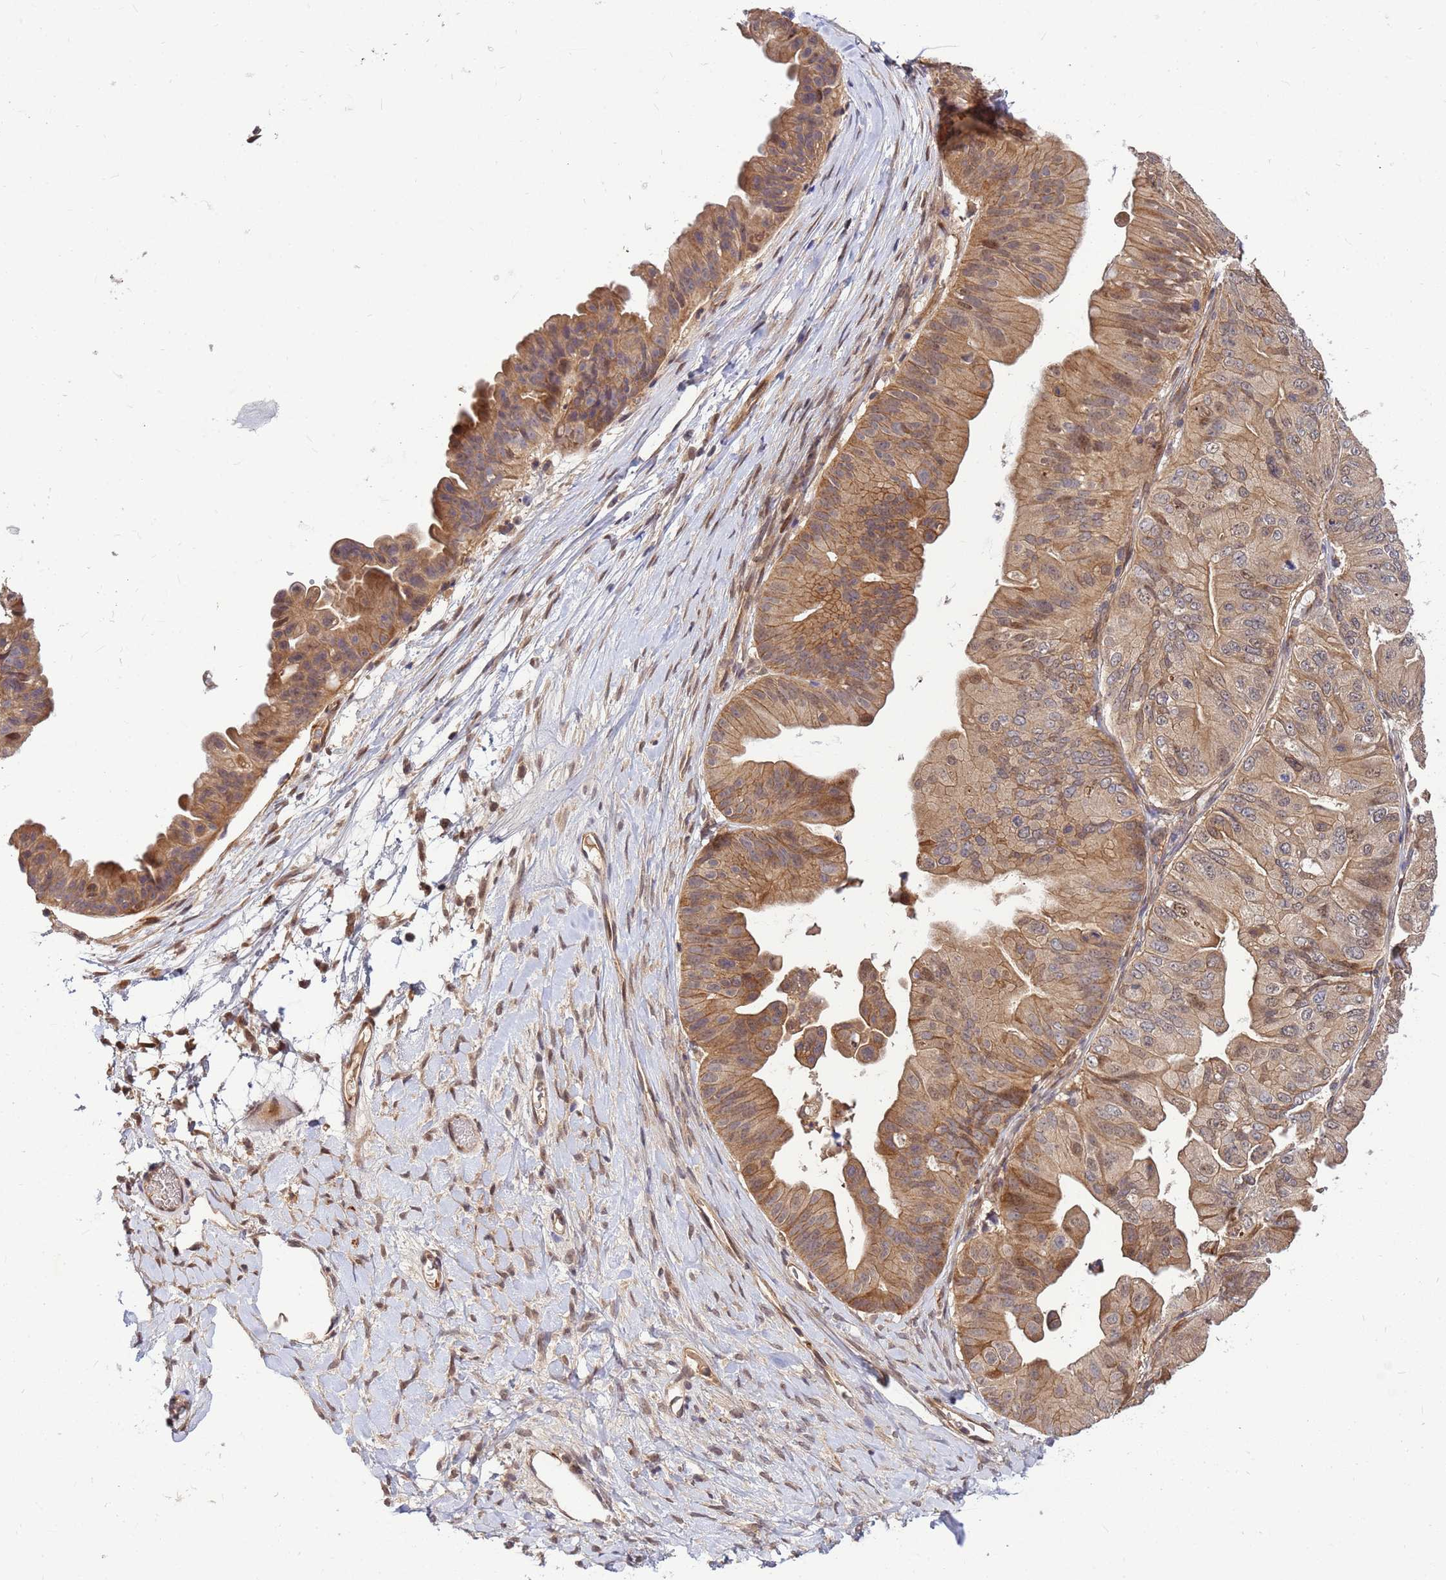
{"staining": {"intensity": "moderate", "quantity": ">75%", "location": "cytoplasmic/membranous,nuclear"}, "tissue": "ovarian cancer", "cell_type": "Tumor cells", "image_type": "cancer", "snomed": [{"axis": "morphology", "description": "Cystadenocarcinoma, mucinous, NOS"}, {"axis": "topography", "description": "Ovary"}], "caption": "Protein staining of ovarian mucinous cystadenocarcinoma tissue reveals moderate cytoplasmic/membranous and nuclear expression in approximately >75% of tumor cells.", "gene": "DUS4L", "patient": {"sex": "female", "age": 61}}